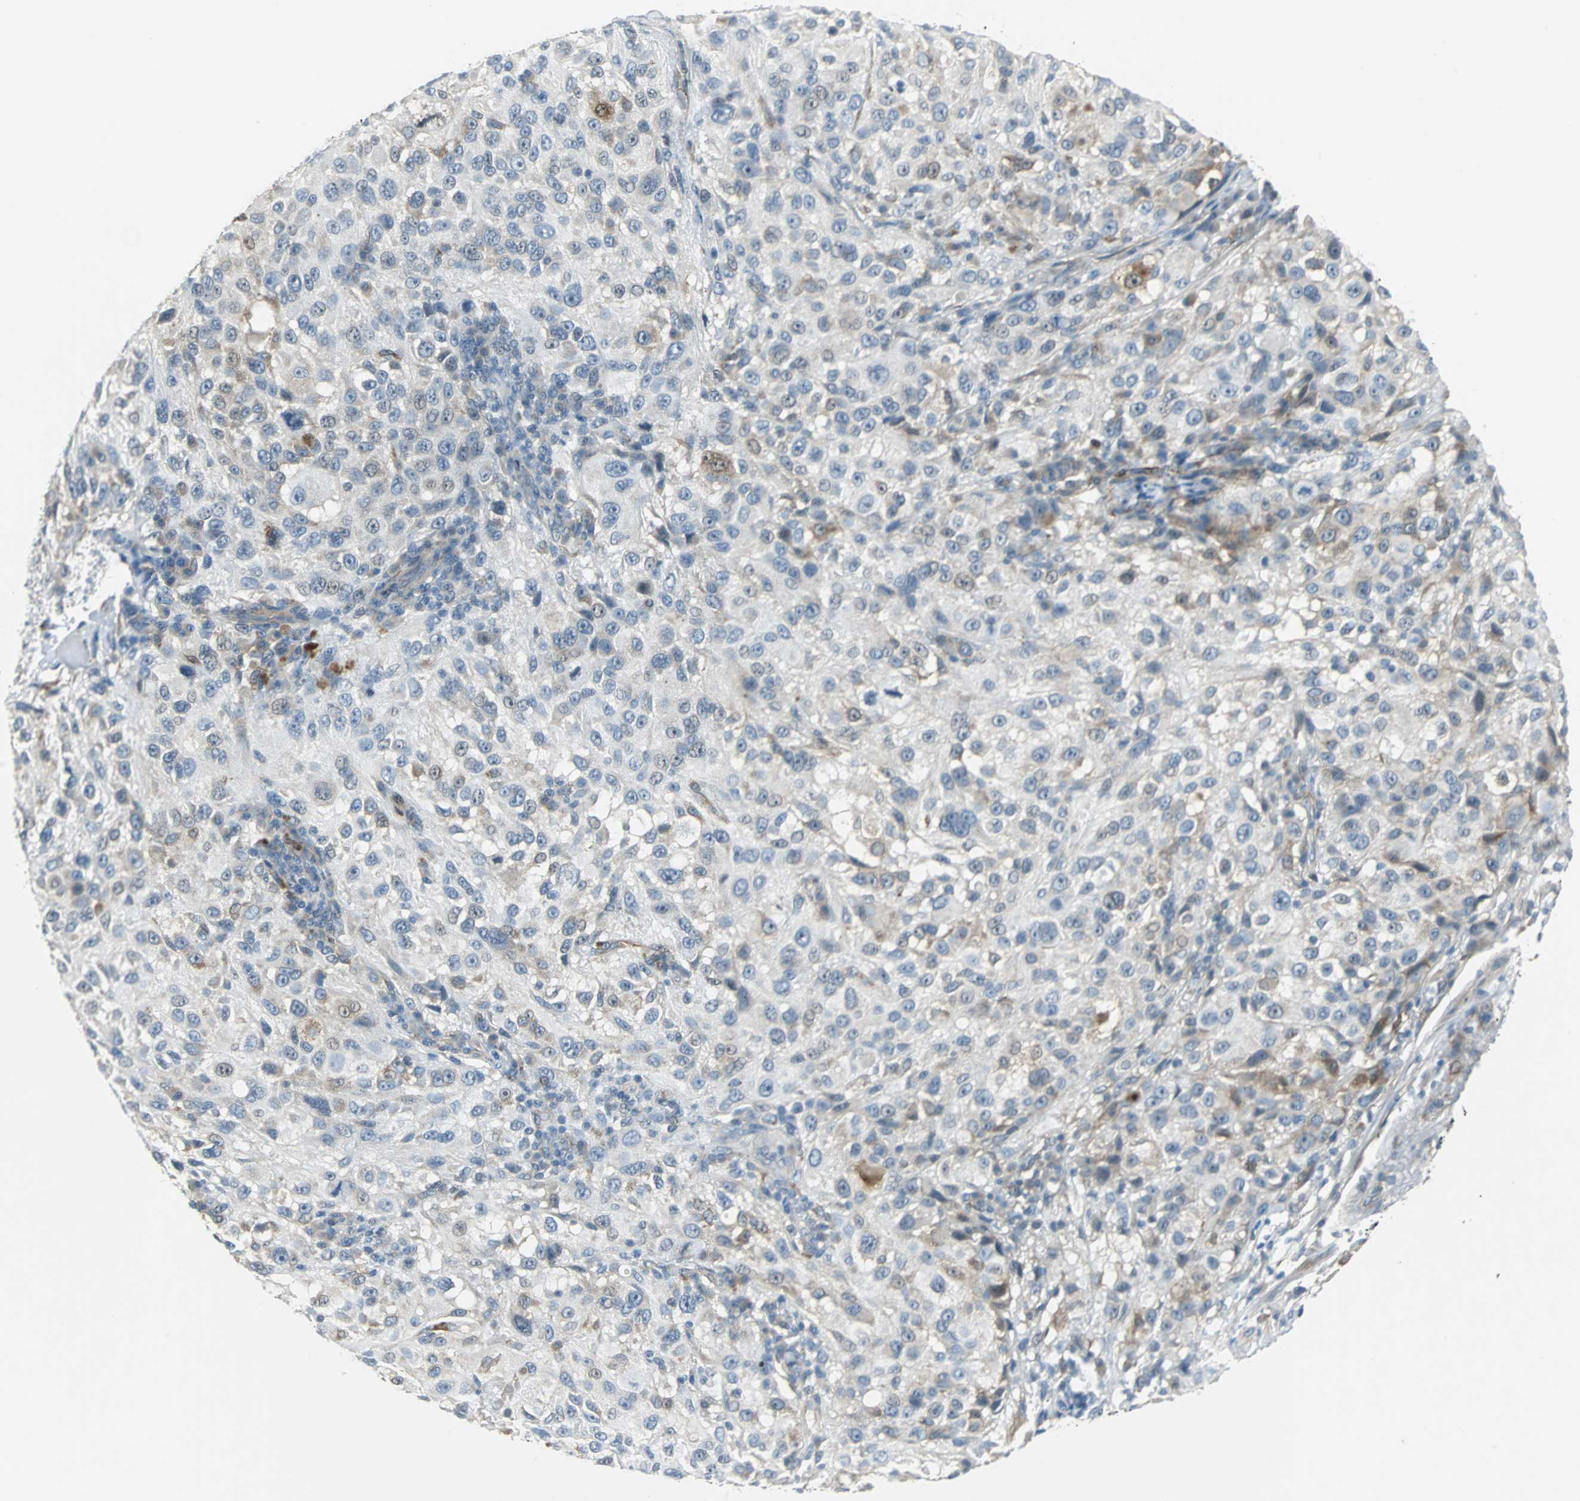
{"staining": {"intensity": "weak", "quantity": "<25%", "location": "cytoplasmic/membranous"}, "tissue": "melanoma", "cell_type": "Tumor cells", "image_type": "cancer", "snomed": [{"axis": "morphology", "description": "Necrosis, NOS"}, {"axis": "morphology", "description": "Malignant melanoma, NOS"}, {"axis": "topography", "description": "Skin"}], "caption": "Human malignant melanoma stained for a protein using immunohistochemistry (IHC) demonstrates no positivity in tumor cells.", "gene": "FHL2", "patient": {"sex": "female", "age": 87}}